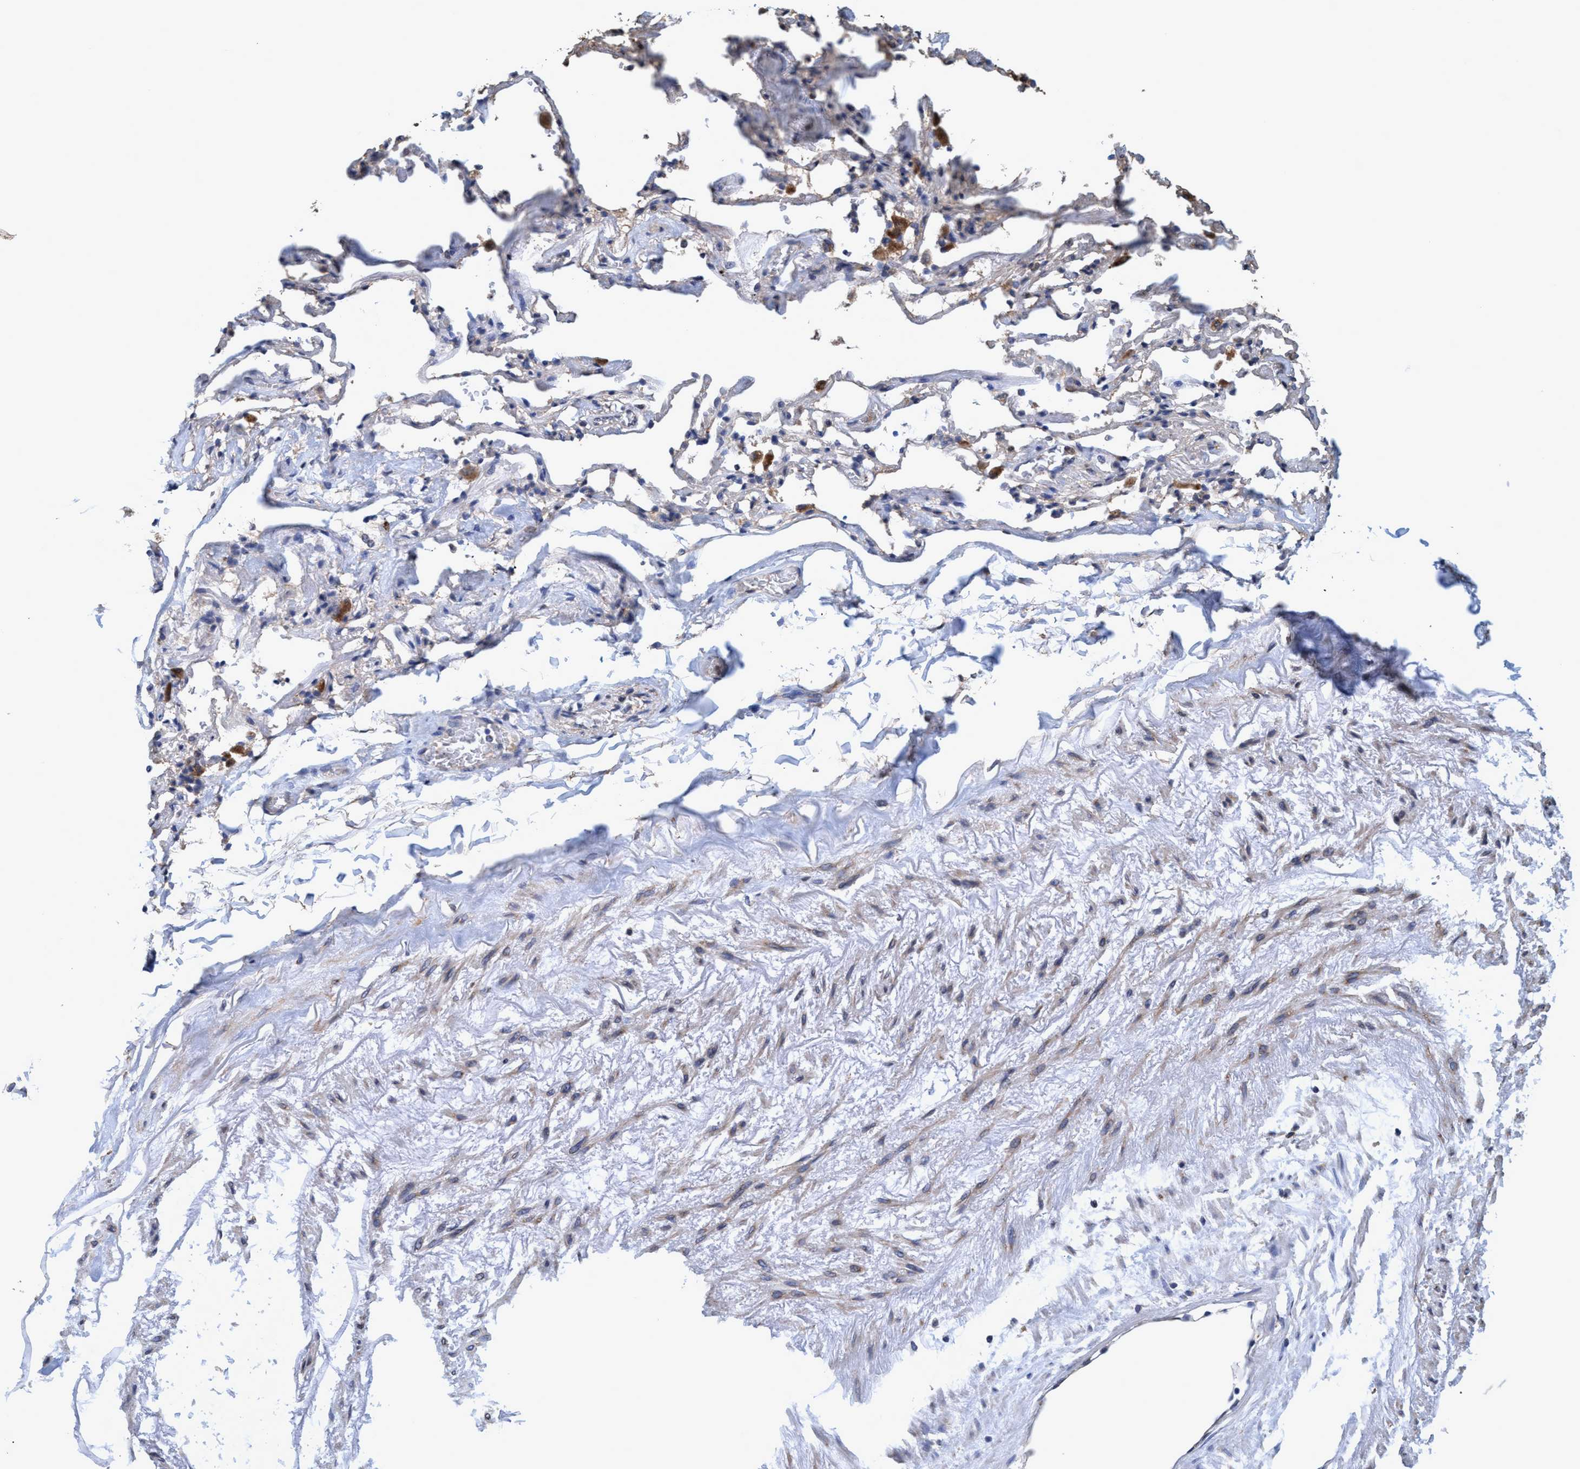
{"staining": {"intensity": "weak", "quantity": "25%-75%", "location": "cytoplasmic/membranous"}, "tissue": "adipose tissue", "cell_type": "Adipocytes", "image_type": "normal", "snomed": [{"axis": "morphology", "description": "Normal tissue, NOS"}, {"axis": "topography", "description": "Cartilage tissue"}, {"axis": "topography", "description": "Lung"}], "caption": "About 25%-75% of adipocytes in benign adipose tissue demonstrate weak cytoplasmic/membranous protein staining as visualized by brown immunohistochemical staining.", "gene": "BICD2", "patient": {"sex": "female", "age": 77}}